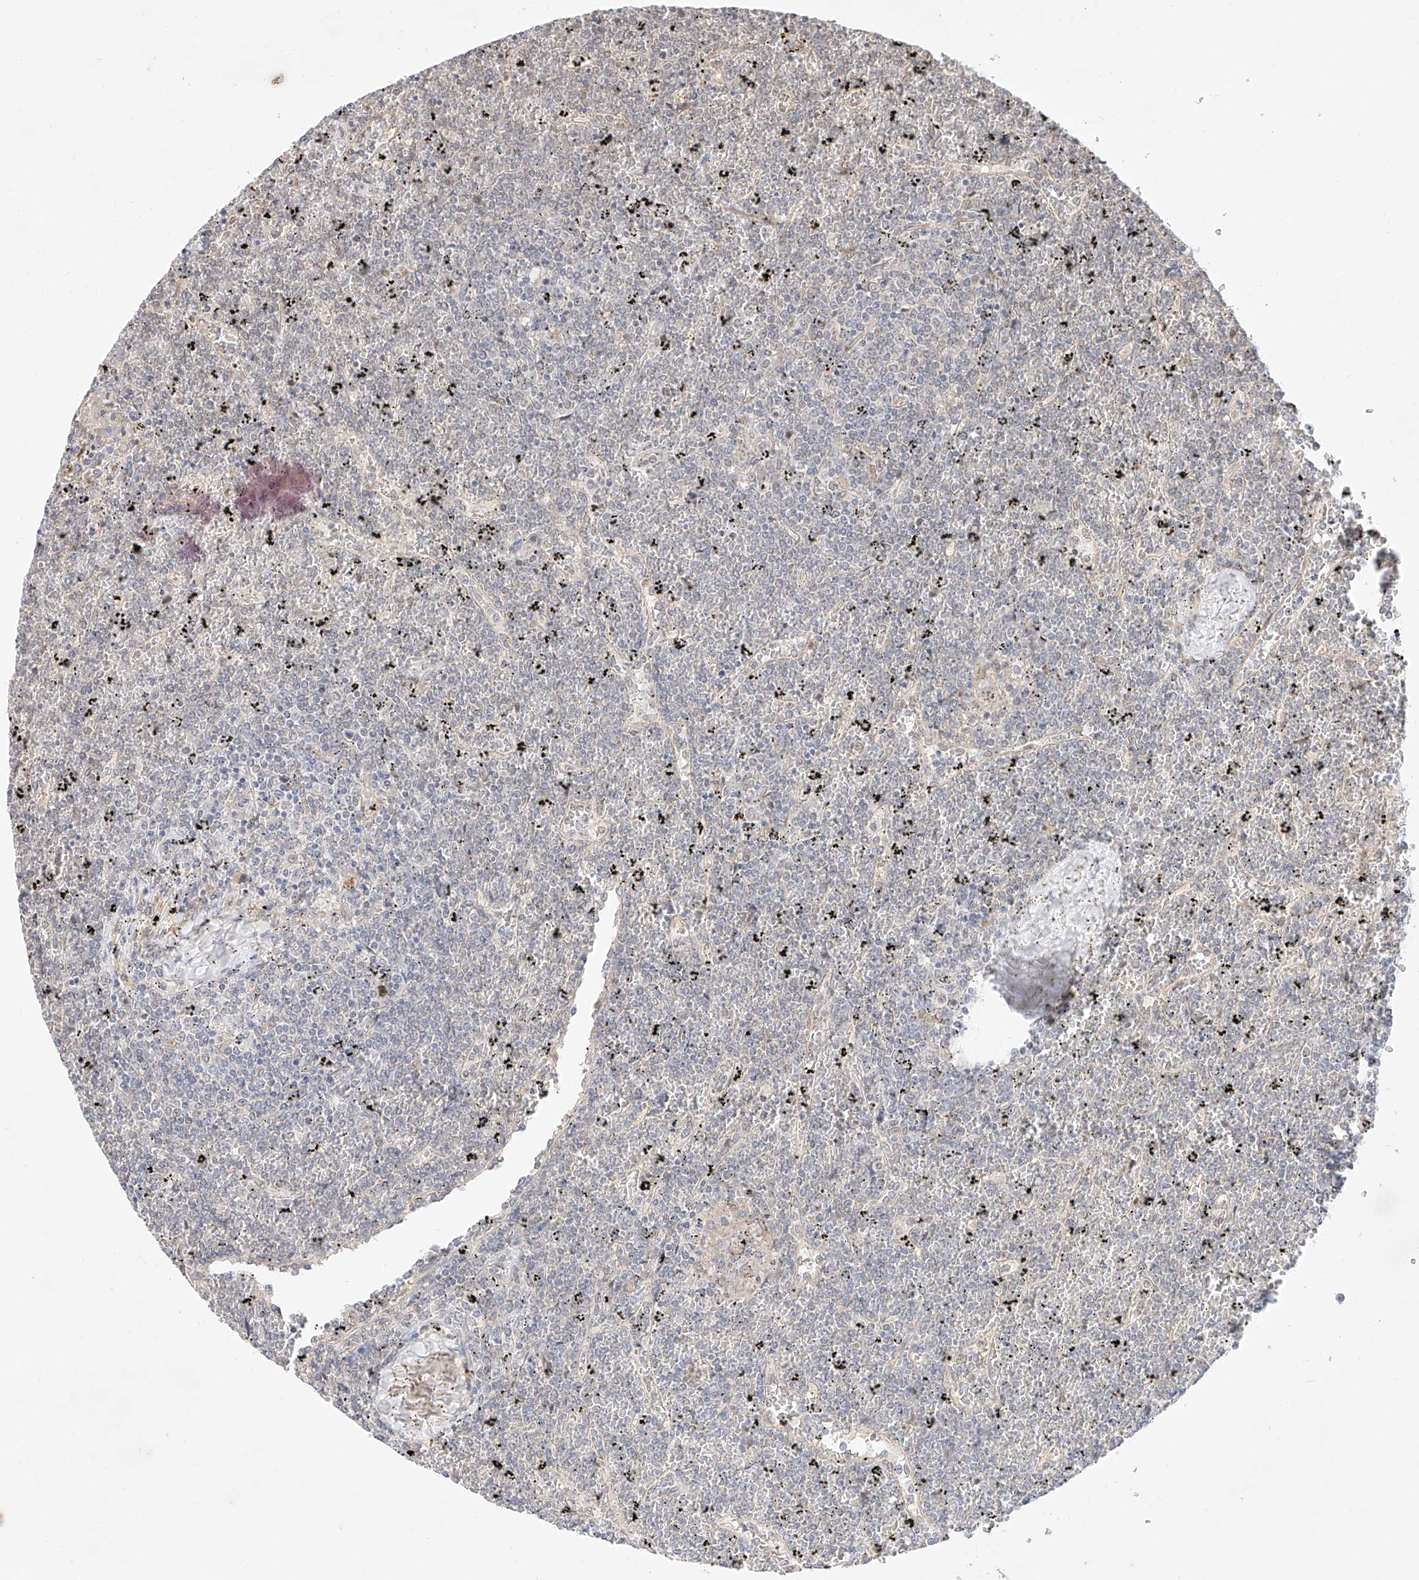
{"staining": {"intensity": "negative", "quantity": "none", "location": "none"}, "tissue": "lymphoma", "cell_type": "Tumor cells", "image_type": "cancer", "snomed": [{"axis": "morphology", "description": "Malignant lymphoma, non-Hodgkin's type, Low grade"}, {"axis": "topography", "description": "Spleen"}], "caption": "High magnification brightfield microscopy of lymphoma stained with DAB (brown) and counterstained with hematoxylin (blue): tumor cells show no significant staining.", "gene": "IL22RA2", "patient": {"sex": "female", "age": 19}}